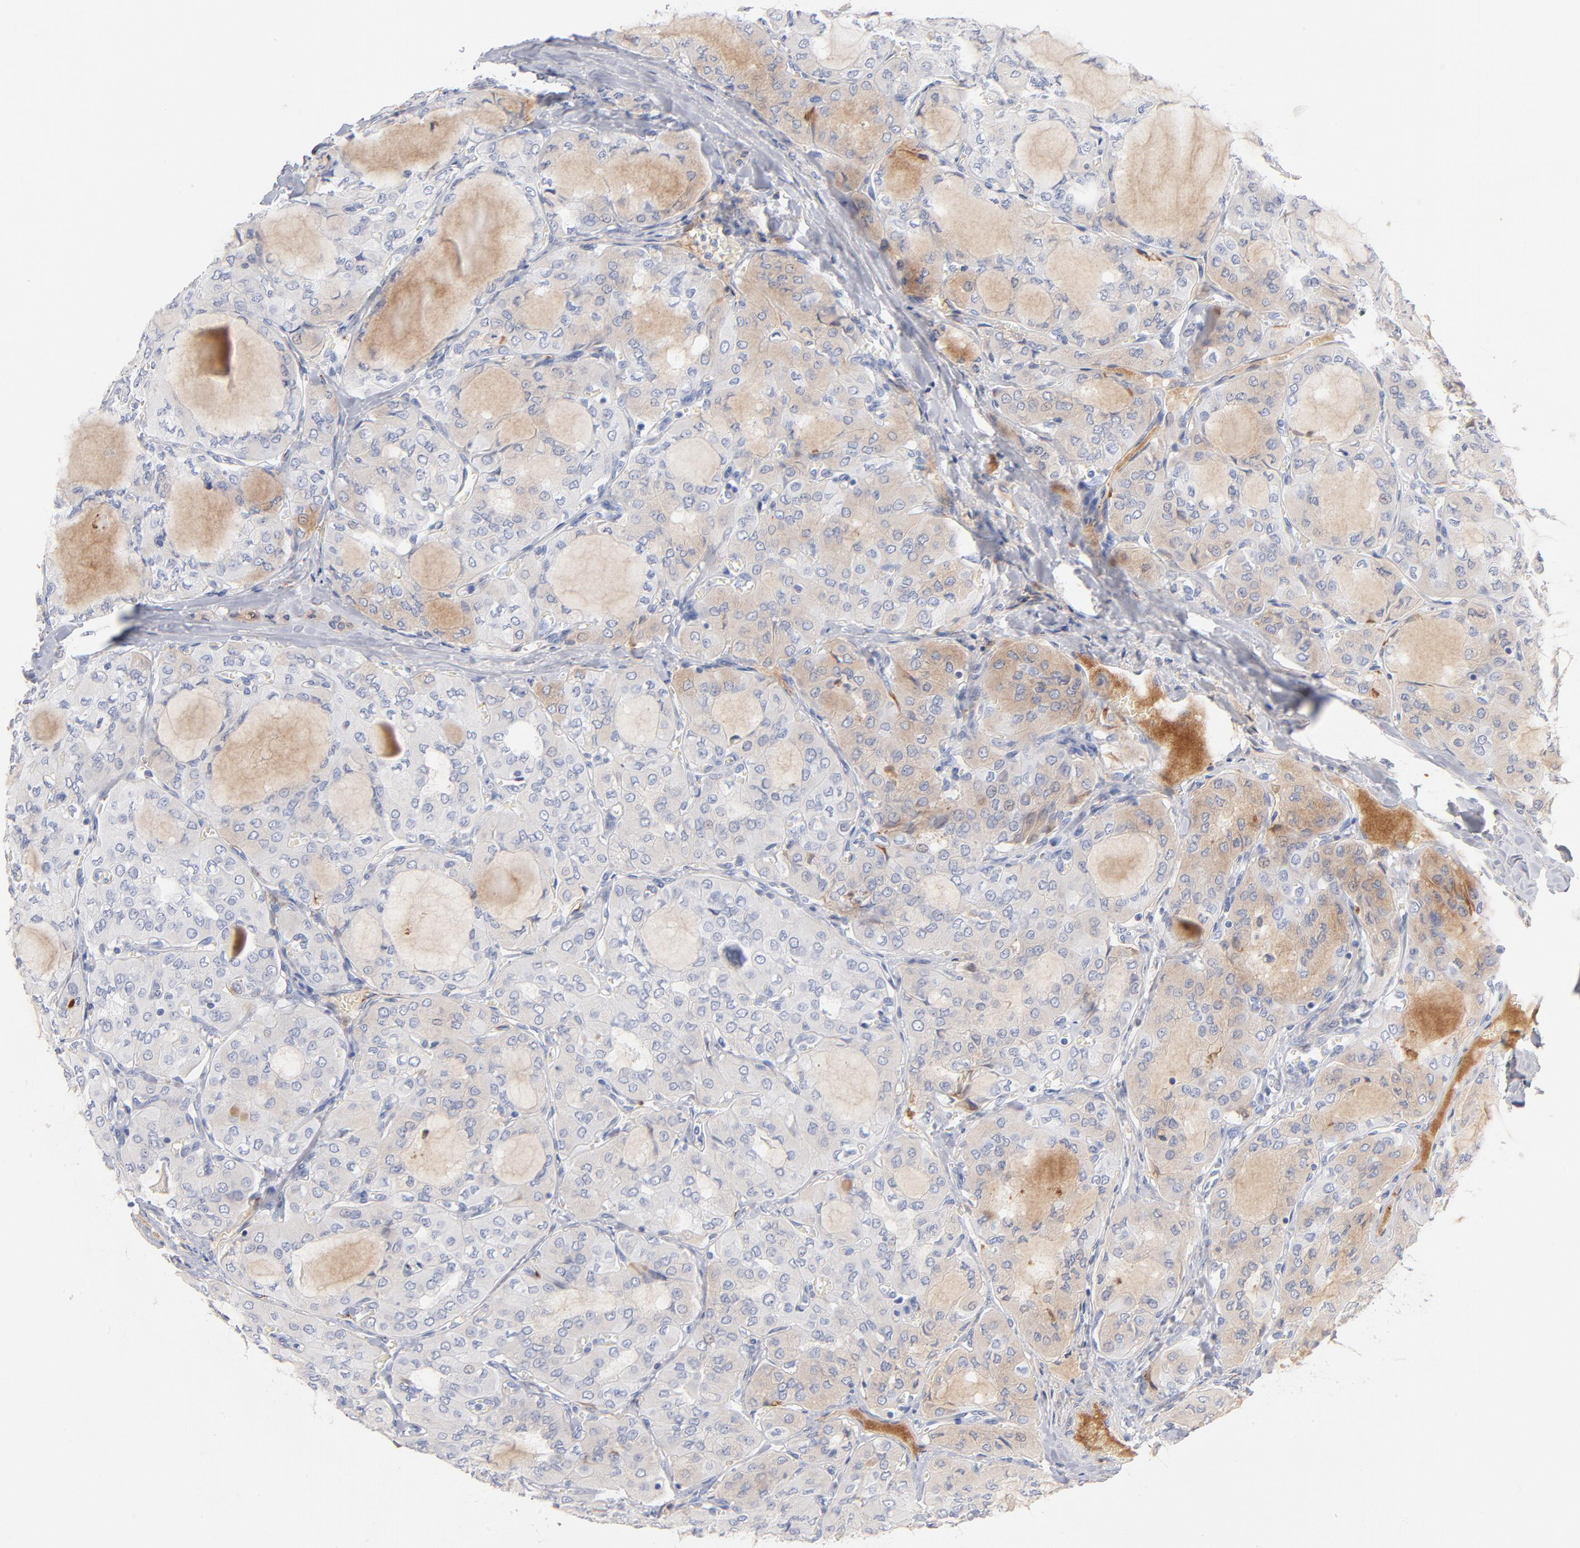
{"staining": {"intensity": "negative", "quantity": "none", "location": "none"}, "tissue": "thyroid cancer", "cell_type": "Tumor cells", "image_type": "cancer", "snomed": [{"axis": "morphology", "description": "Papillary adenocarcinoma, NOS"}, {"axis": "topography", "description": "Thyroid gland"}], "caption": "Tumor cells show no significant protein positivity in thyroid cancer (papillary adenocarcinoma).", "gene": "PLAT", "patient": {"sex": "male", "age": 20}}